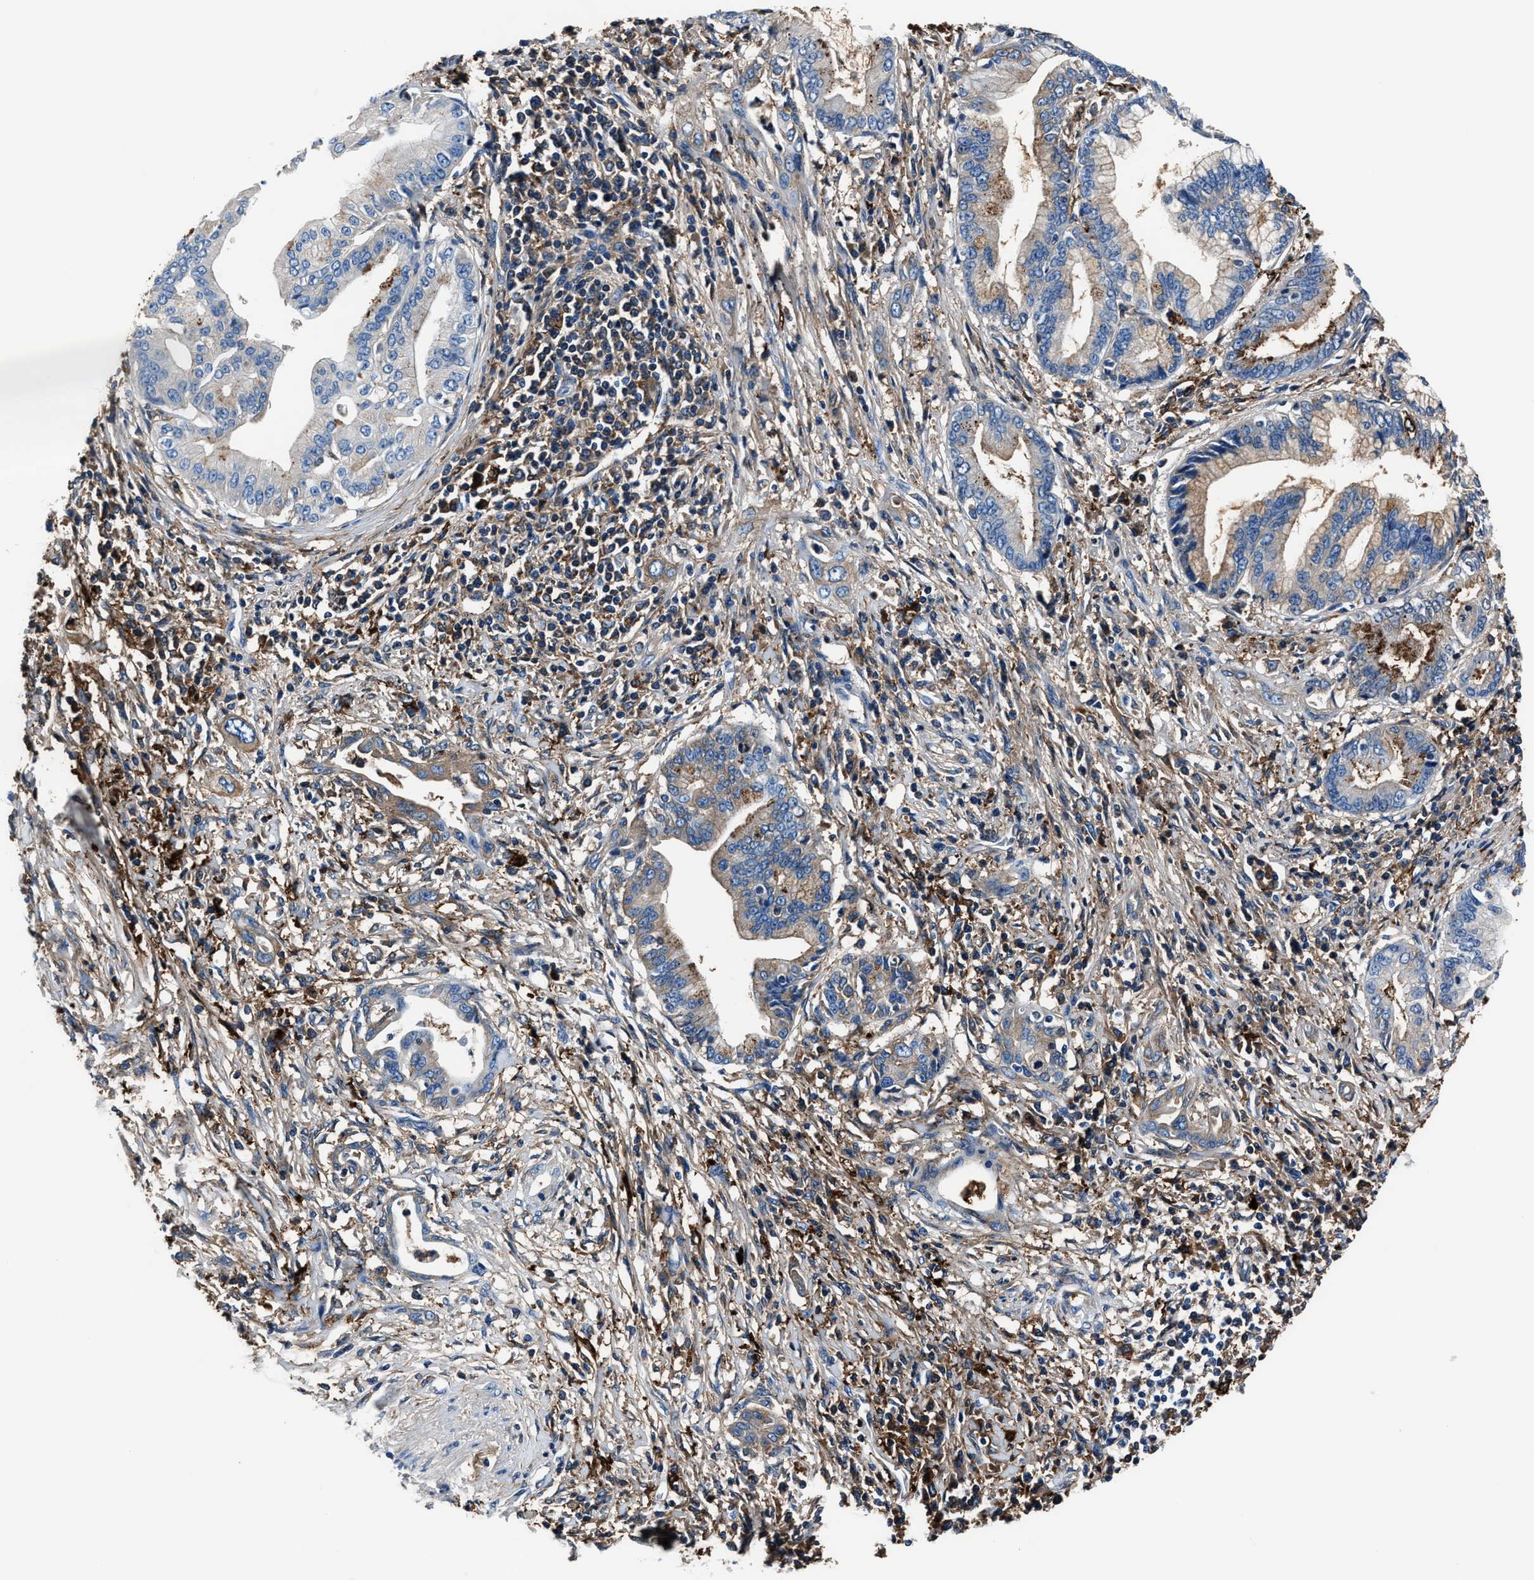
{"staining": {"intensity": "weak", "quantity": ">75%", "location": "cytoplasmic/membranous"}, "tissue": "pancreatic cancer", "cell_type": "Tumor cells", "image_type": "cancer", "snomed": [{"axis": "morphology", "description": "Adenocarcinoma, NOS"}, {"axis": "topography", "description": "Pancreas"}], "caption": "IHC of adenocarcinoma (pancreatic) reveals low levels of weak cytoplasmic/membranous expression in about >75% of tumor cells.", "gene": "FTL", "patient": {"sex": "female", "age": 64}}